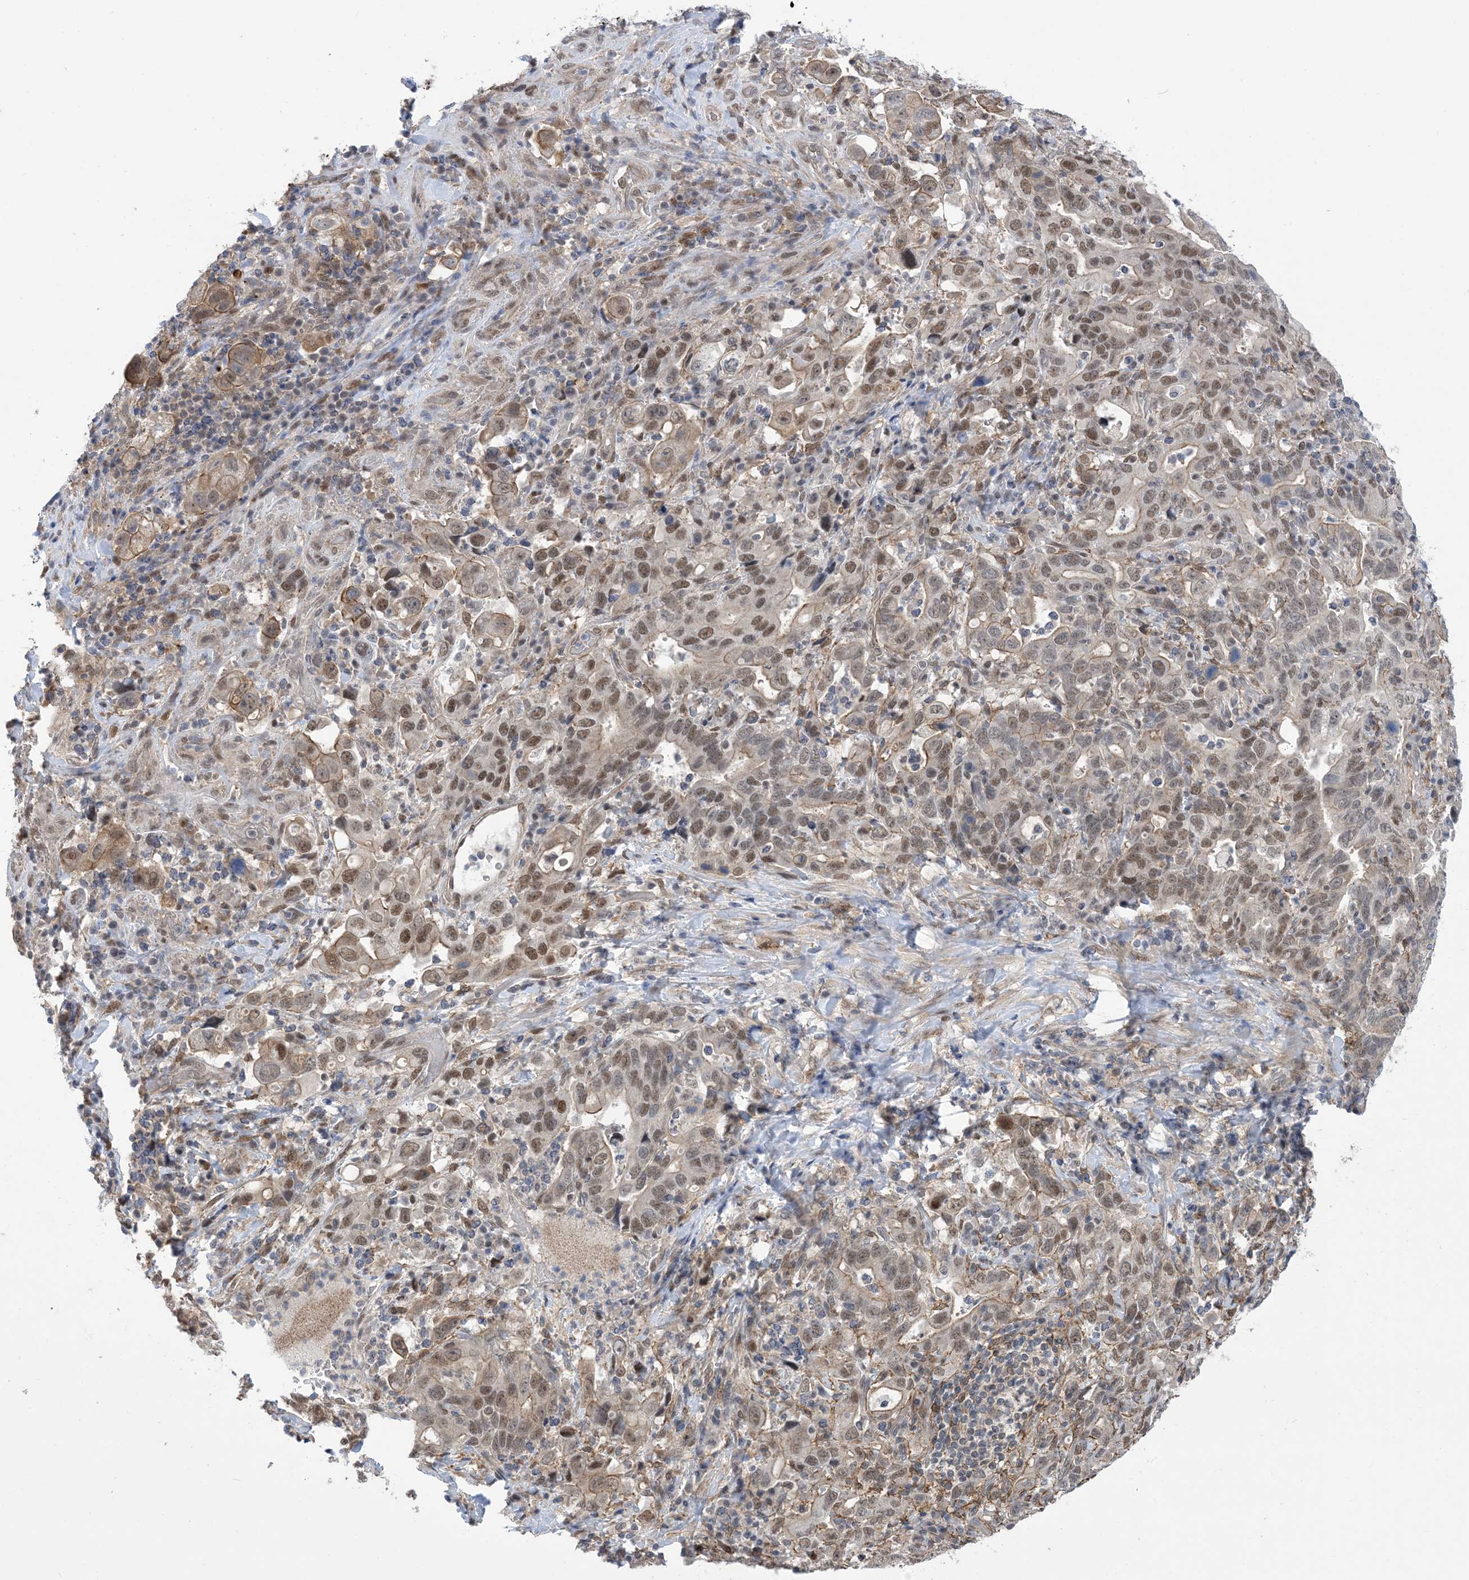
{"staining": {"intensity": "moderate", "quantity": "25%-75%", "location": "cytoplasmic/membranous,nuclear"}, "tissue": "stomach cancer", "cell_type": "Tumor cells", "image_type": "cancer", "snomed": [{"axis": "morphology", "description": "Adenocarcinoma, NOS"}, {"axis": "topography", "description": "Stomach, upper"}], "caption": "Stomach cancer was stained to show a protein in brown. There is medium levels of moderate cytoplasmic/membranous and nuclear staining in approximately 25%-75% of tumor cells.", "gene": "ZNF8", "patient": {"sex": "male", "age": 62}}